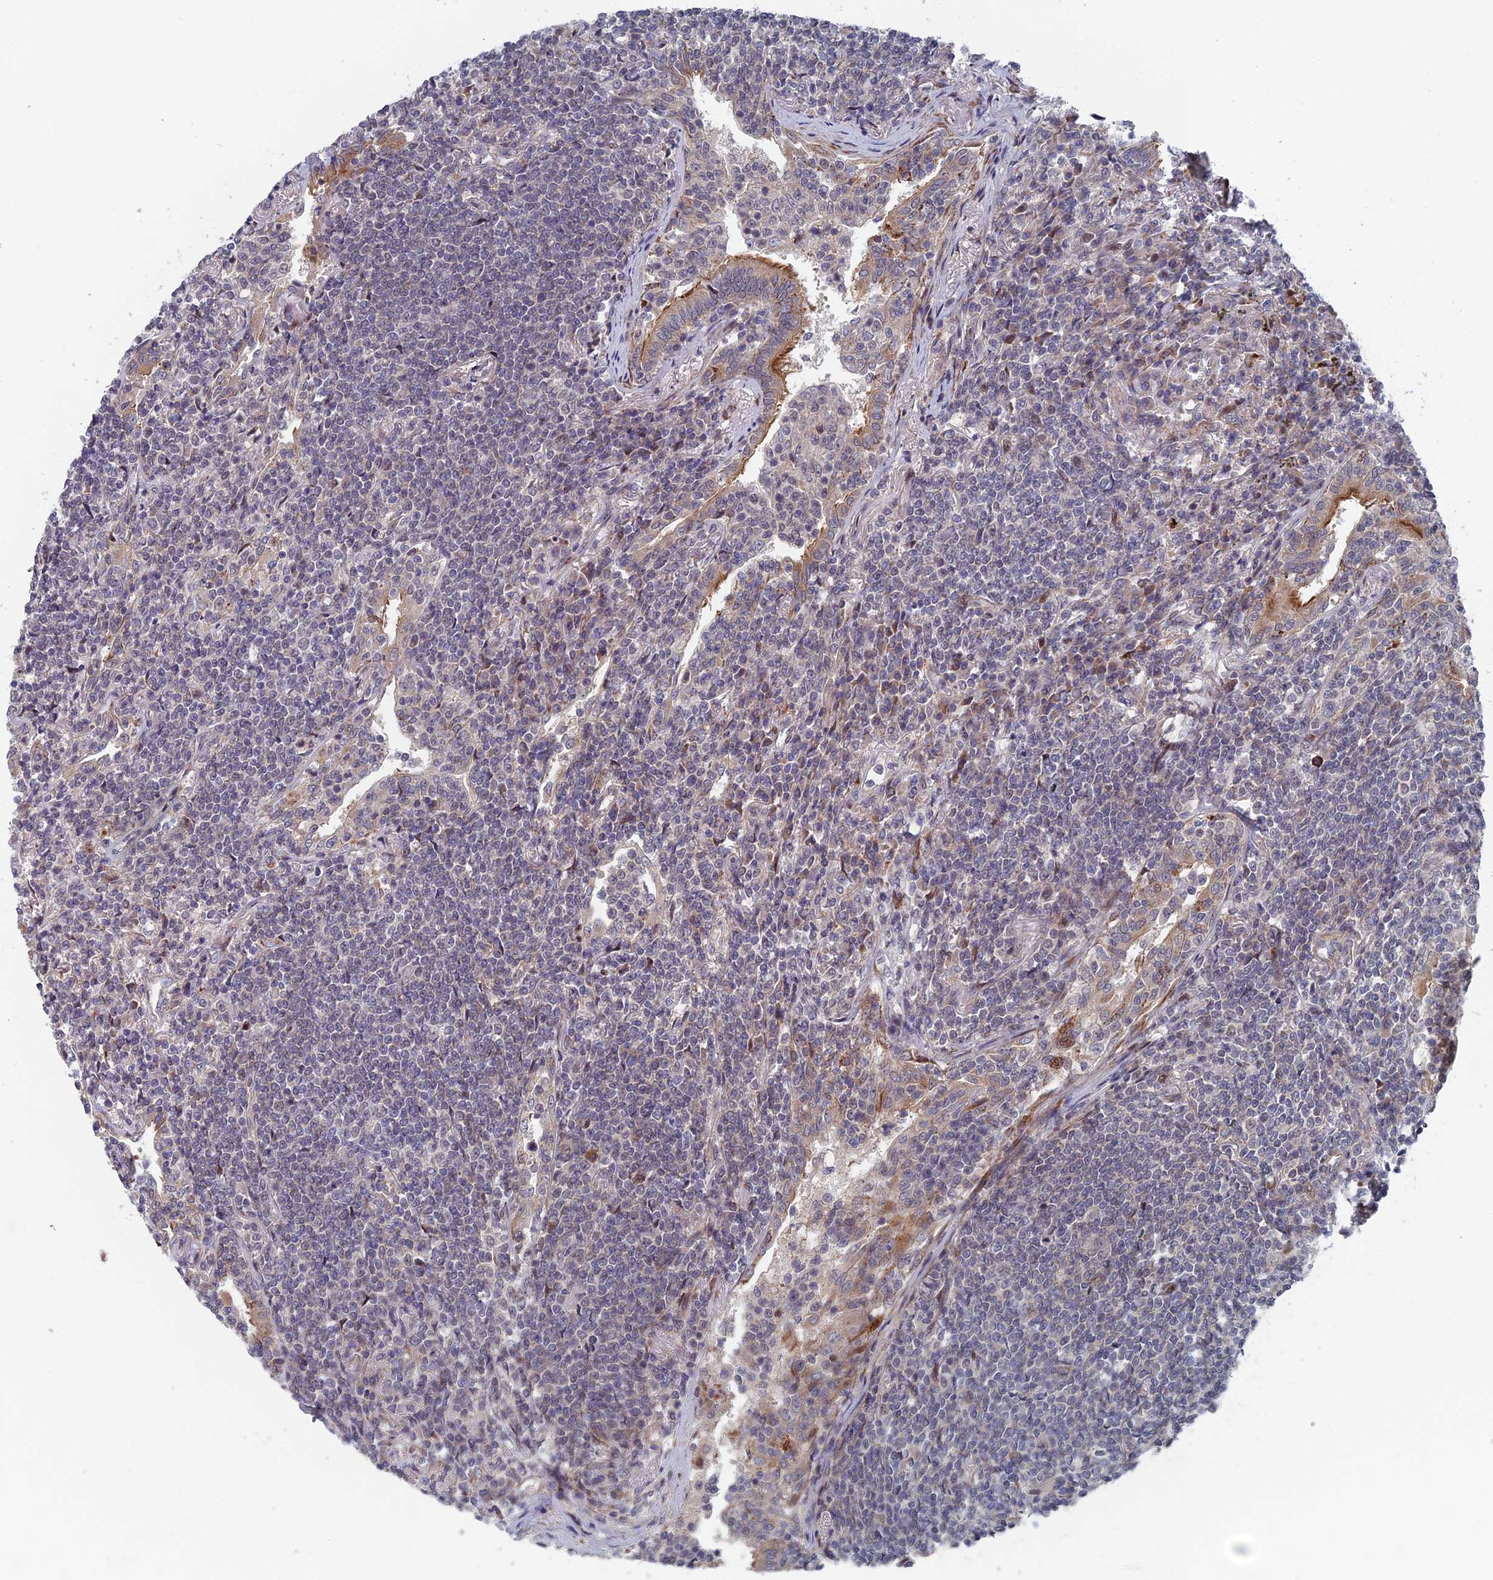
{"staining": {"intensity": "negative", "quantity": "none", "location": "none"}, "tissue": "lymphoma", "cell_type": "Tumor cells", "image_type": "cancer", "snomed": [{"axis": "morphology", "description": "Malignant lymphoma, non-Hodgkin's type, Low grade"}, {"axis": "topography", "description": "Lung"}], "caption": "Immunohistochemistry (IHC) of low-grade malignant lymphoma, non-Hodgkin's type exhibits no expression in tumor cells. (IHC, brightfield microscopy, high magnification).", "gene": "GTF2IRD1", "patient": {"sex": "female", "age": 71}}